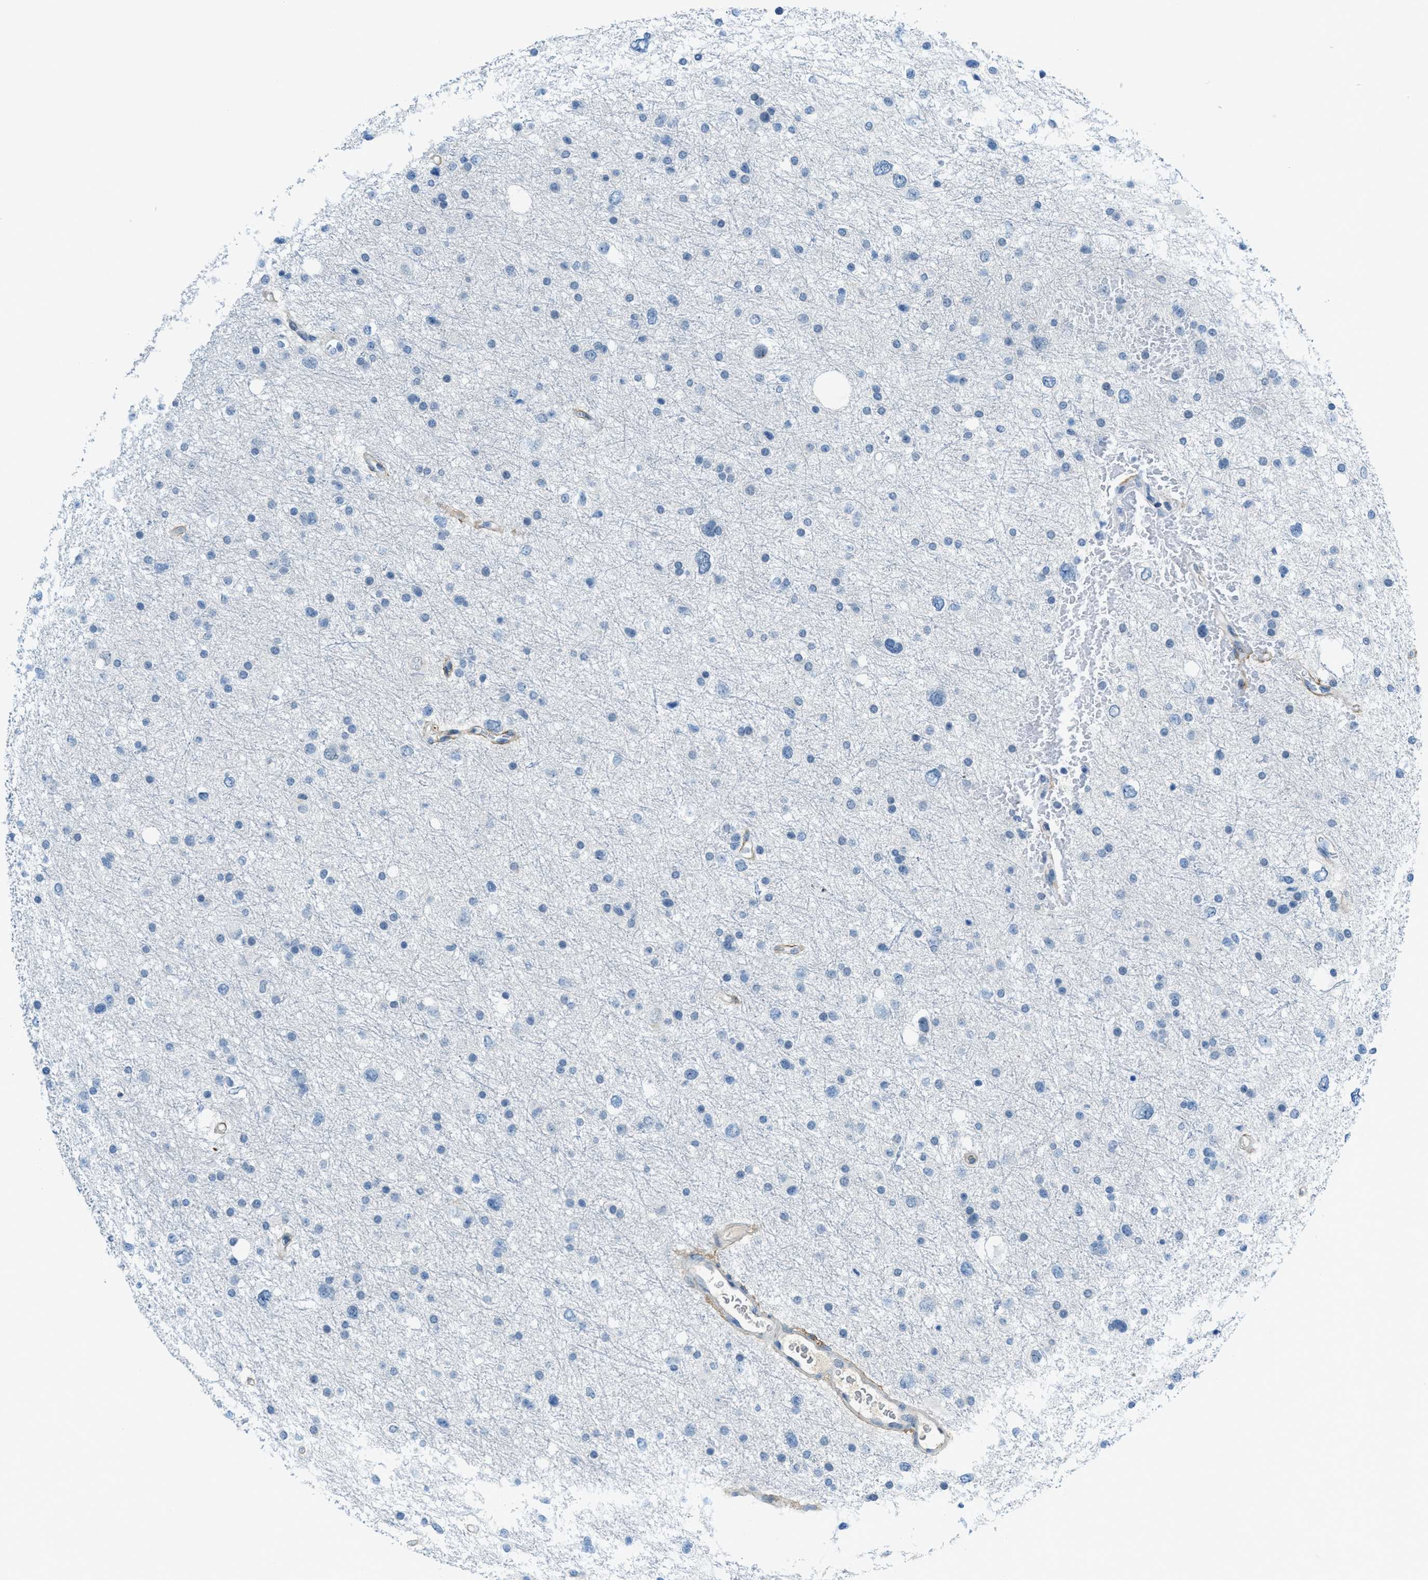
{"staining": {"intensity": "negative", "quantity": "none", "location": "none"}, "tissue": "glioma", "cell_type": "Tumor cells", "image_type": "cancer", "snomed": [{"axis": "morphology", "description": "Glioma, malignant, Low grade"}, {"axis": "topography", "description": "Brain"}], "caption": "This is an IHC micrograph of glioma. There is no staining in tumor cells.", "gene": "KLHL8", "patient": {"sex": "female", "age": 37}}